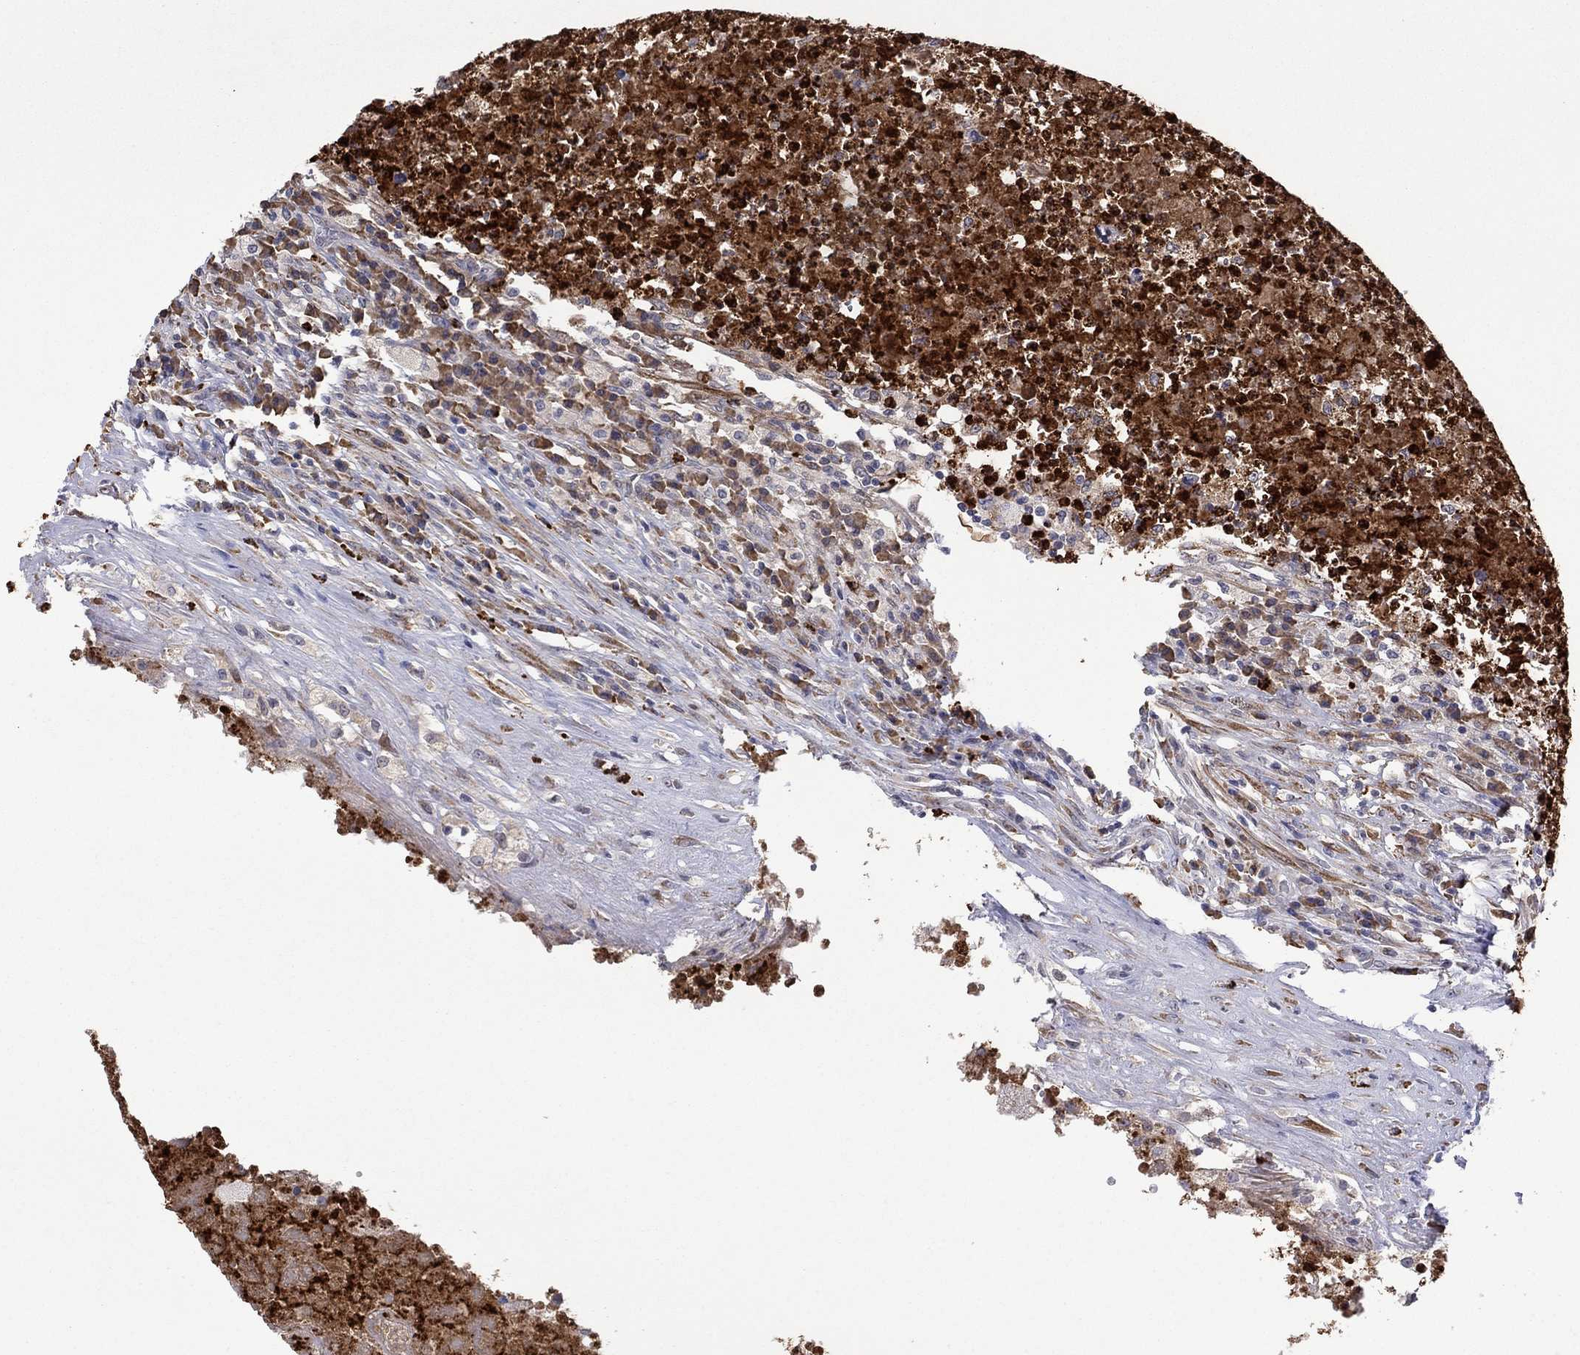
{"staining": {"intensity": "negative", "quantity": "none", "location": "none"}, "tissue": "testis cancer", "cell_type": "Tumor cells", "image_type": "cancer", "snomed": [{"axis": "morphology", "description": "Necrosis, NOS"}, {"axis": "morphology", "description": "Carcinoma, Embryonal, NOS"}, {"axis": "topography", "description": "Testis"}], "caption": "There is no significant expression in tumor cells of testis cancer (embryonal carcinoma).", "gene": "MTRFR", "patient": {"sex": "male", "age": 19}}